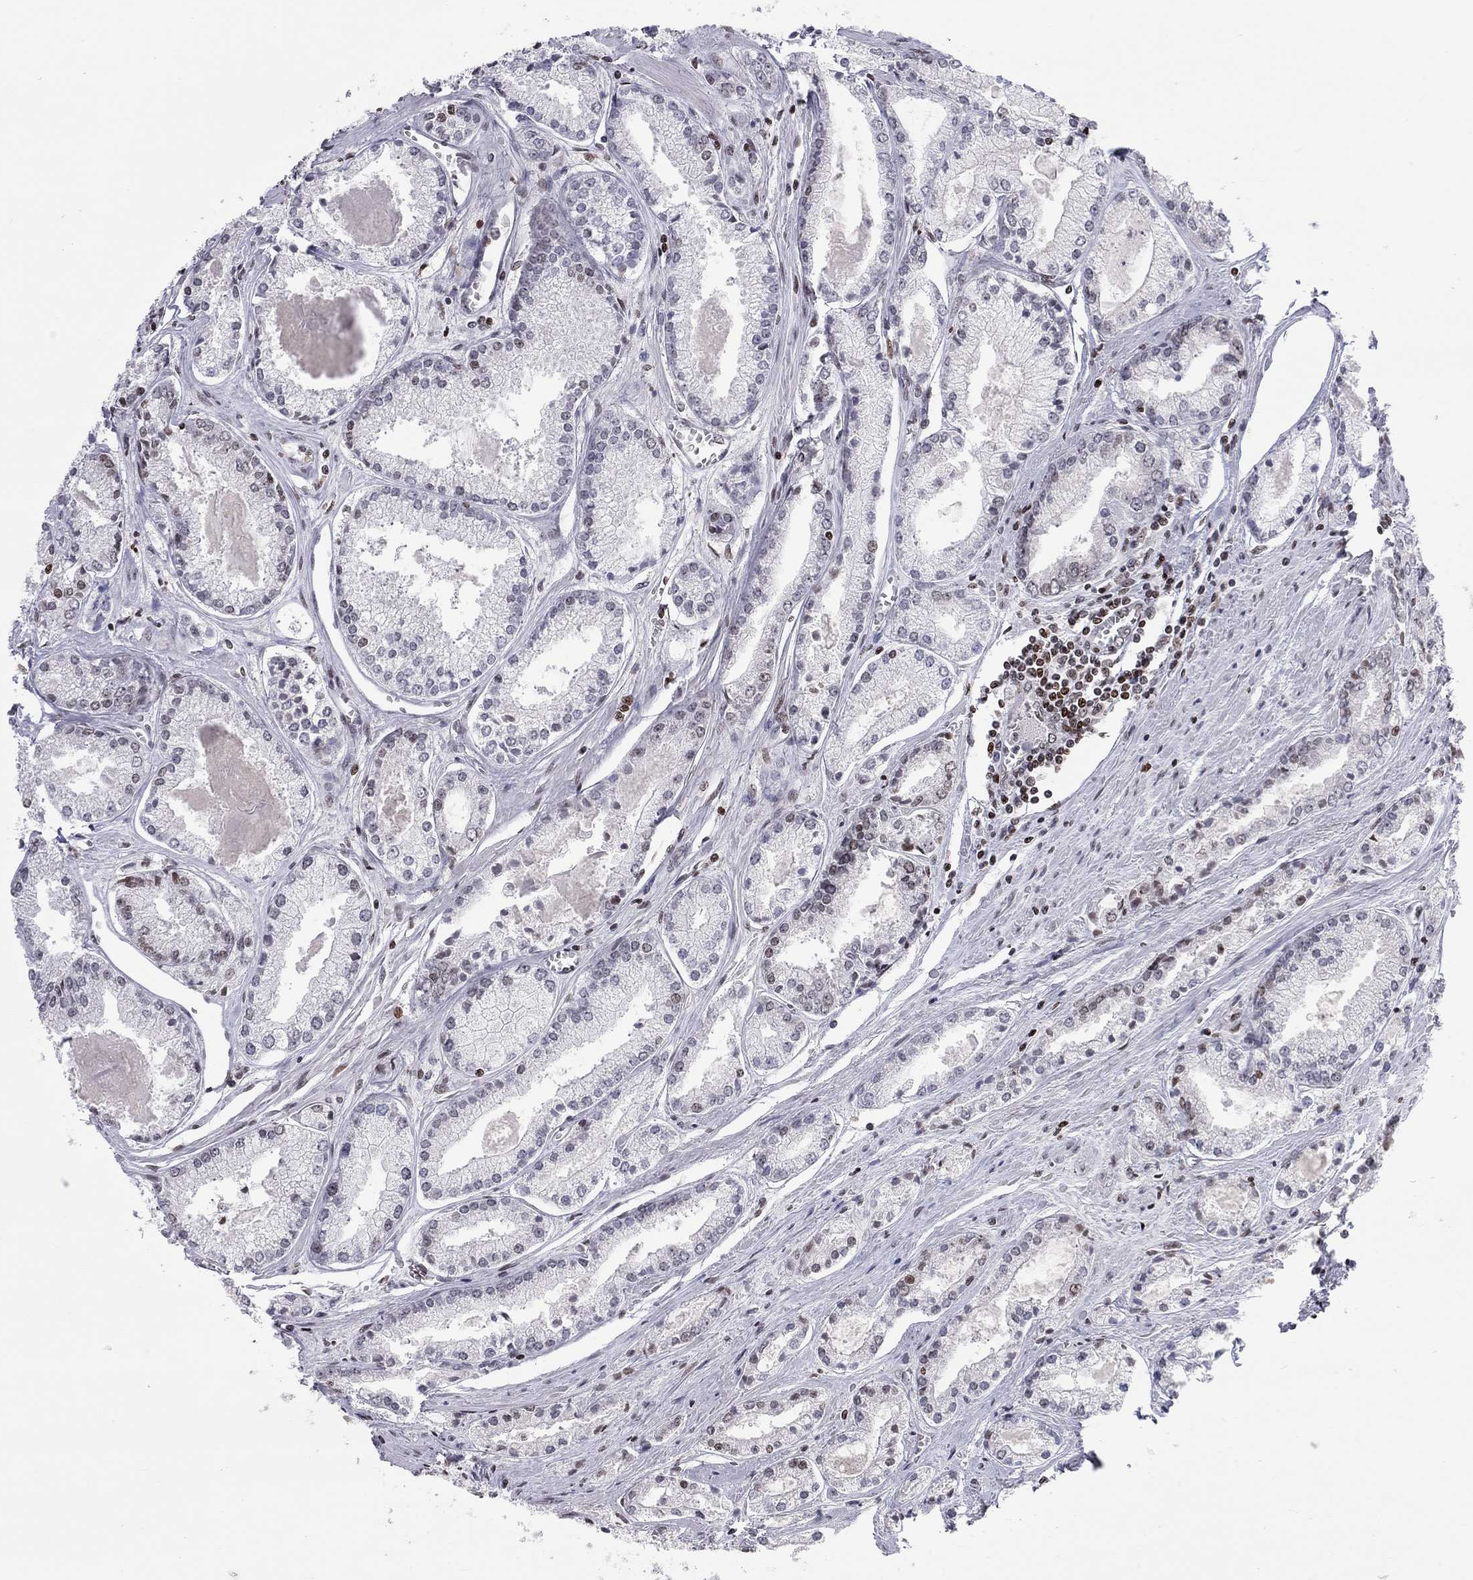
{"staining": {"intensity": "moderate", "quantity": ">75%", "location": "nuclear"}, "tissue": "prostate cancer", "cell_type": "Tumor cells", "image_type": "cancer", "snomed": [{"axis": "morphology", "description": "Adenocarcinoma, NOS"}, {"axis": "topography", "description": "Prostate"}], "caption": "A medium amount of moderate nuclear positivity is present in approximately >75% of tumor cells in prostate adenocarcinoma tissue.", "gene": "H2AX", "patient": {"sex": "male", "age": 72}}